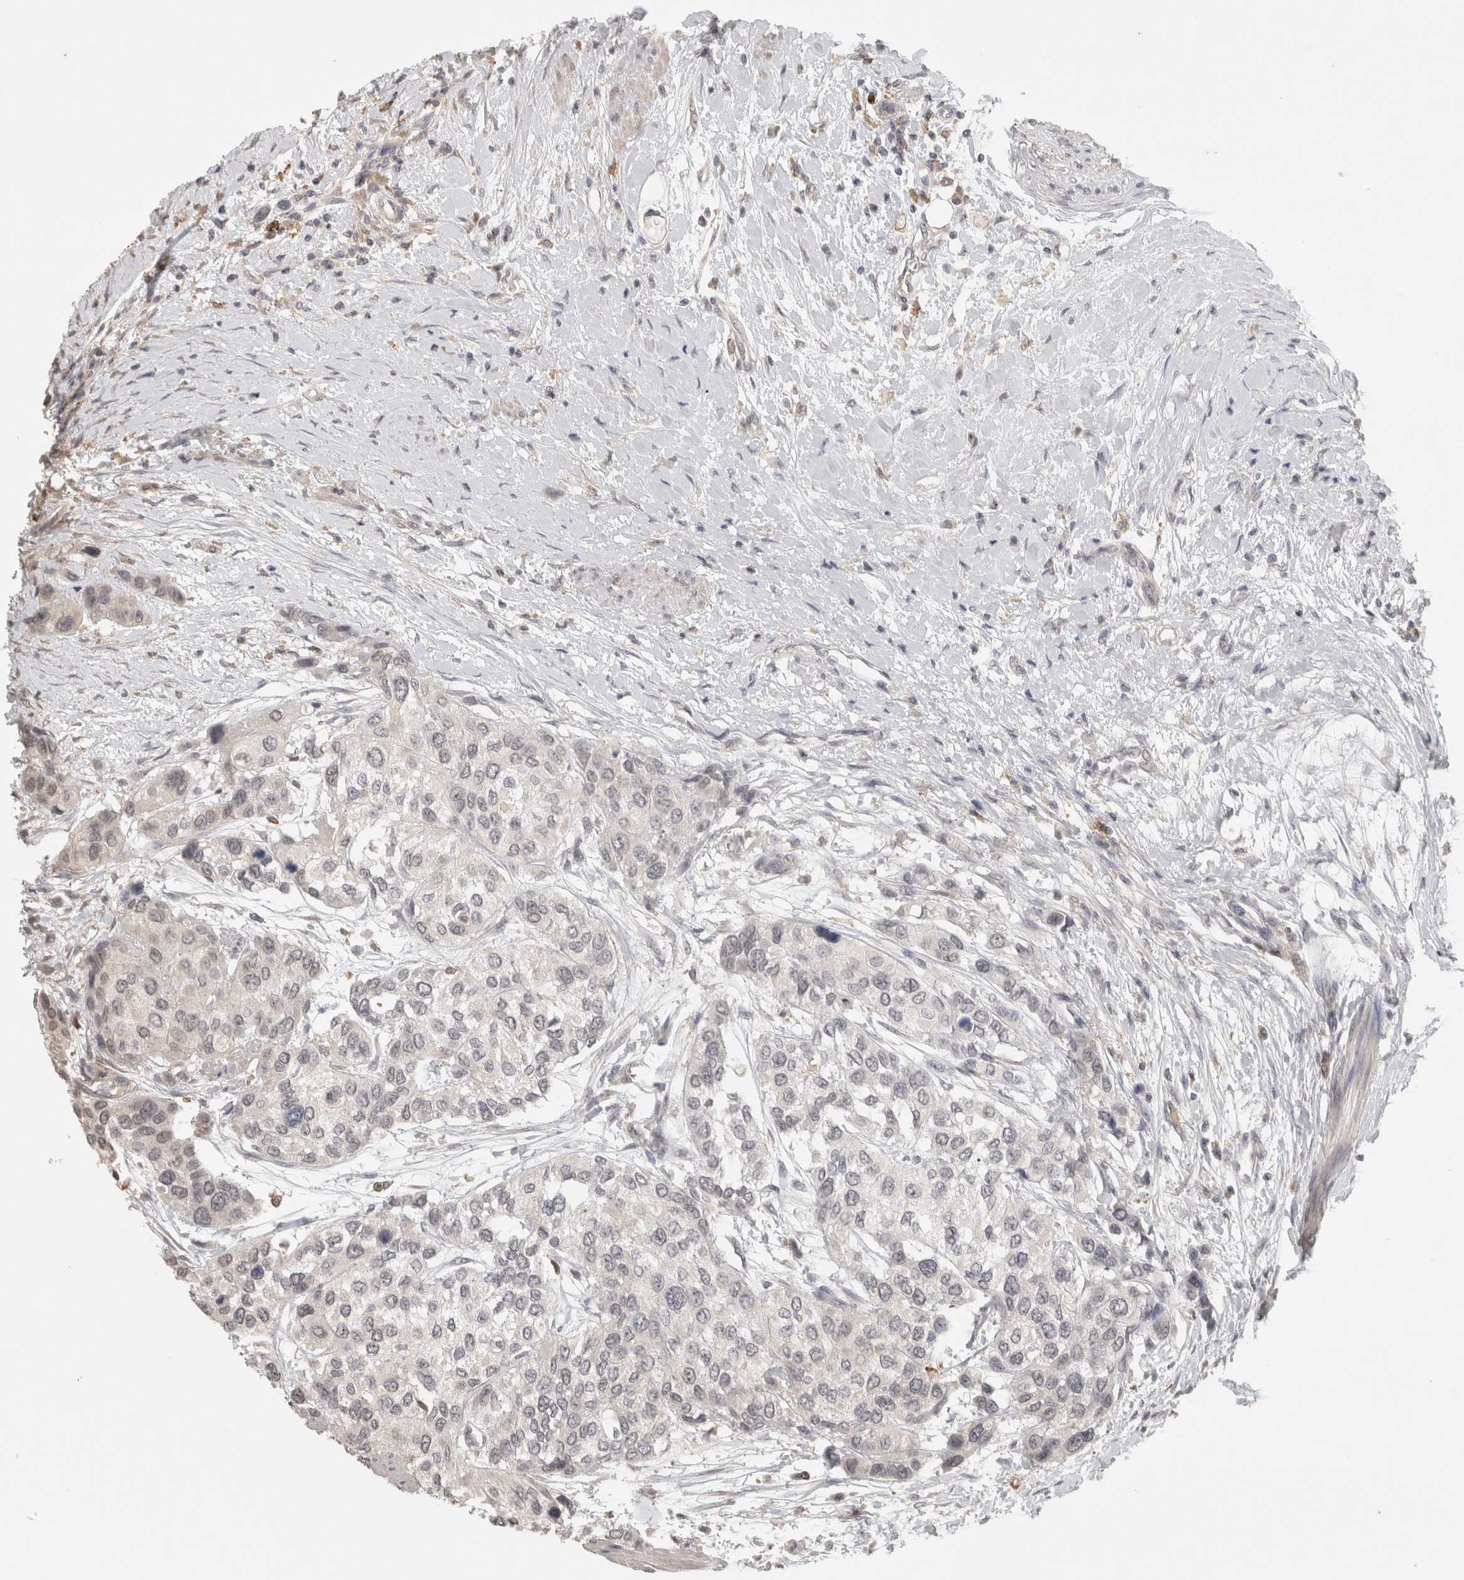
{"staining": {"intensity": "negative", "quantity": "none", "location": "none"}, "tissue": "urothelial cancer", "cell_type": "Tumor cells", "image_type": "cancer", "snomed": [{"axis": "morphology", "description": "Urothelial carcinoma, High grade"}, {"axis": "topography", "description": "Urinary bladder"}], "caption": "There is no significant expression in tumor cells of high-grade urothelial carcinoma. Brightfield microscopy of IHC stained with DAB (3,3'-diaminobenzidine) (brown) and hematoxylin (blue), captured at high magnification.", "gene": "HAVCR2", "patient": {"sex": "female", "age": 56}}